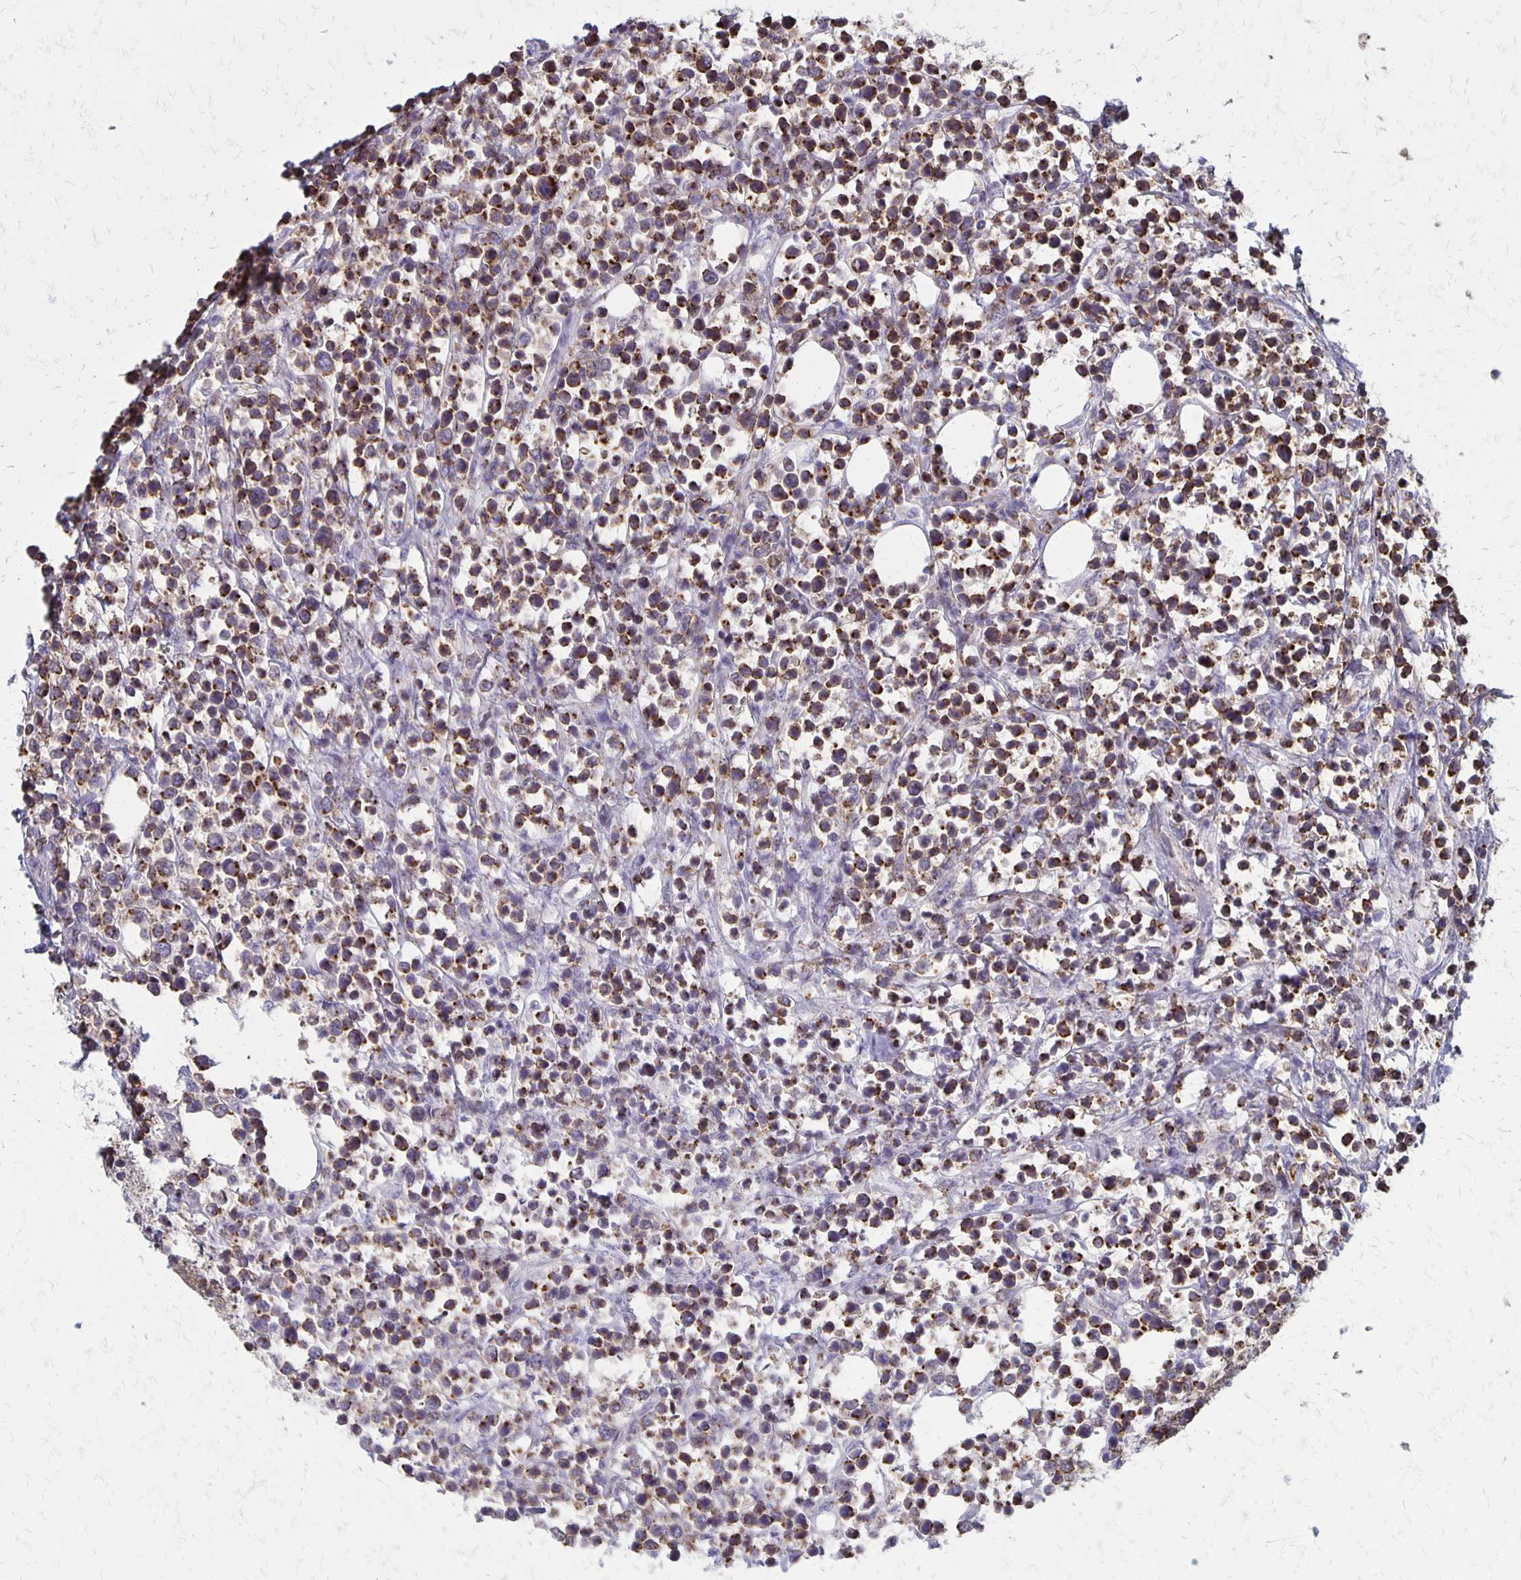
{"staining": {"intensity": "strong", "quantity": "25%-75%", "location": "cytoplasmic/membranous"}, "tissue": "lymphoma", "cell_type": "Tumor cells", "image_type": "cancer", "snomed": [{"axis": "morphology", "description": "Malignant lymphoma, non-Hodgkin's type, Low grade"}, {"axis": "topography", "description": "Lymph node"}], "caption": "IHC (DAB) staining of lymphoma exhibits strong cytoplasmic/membranous protein positivity in about 25%-75% of tumor cells.", "gene": "SEPTIN5", "patient": {"sex": "male", "age": 60}}